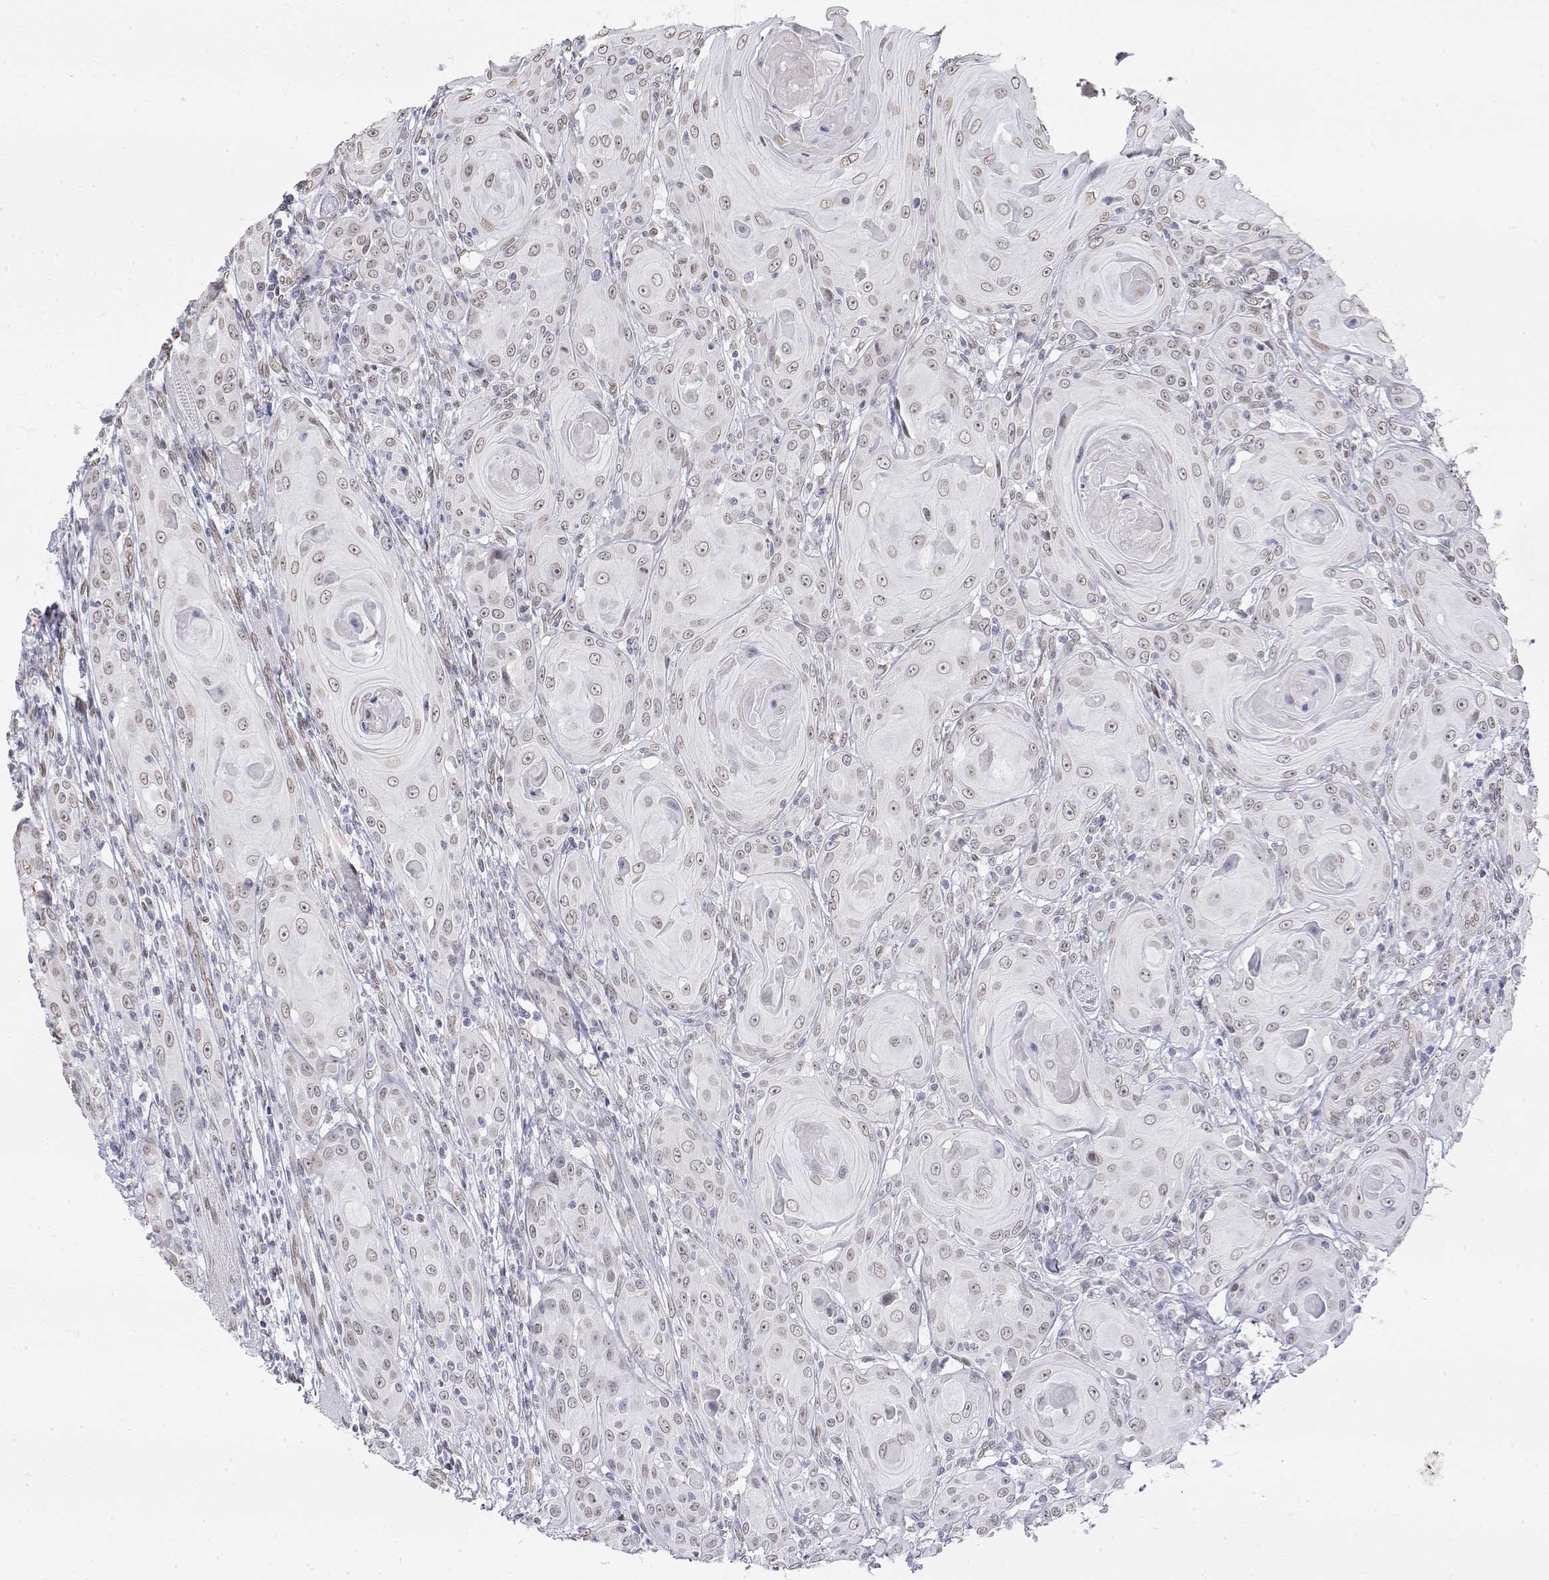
{"staining": {"intensity": "weak", "quantity": "25%-75%", "location": "cytoplasmic/membranous,nuclear"}, "tissue": "head and neck cancer", "cell_type": "Tumor cells", "image_type": "cancer", "snomed": [{"axis": "morphology", "description": "Squamous cell carcinoma, NOS"}, {"axis": "topography", "description": "Head-Neck"}], "caption": "This photomicrograph shows immunohistochemistry staining of head and neck squamous cell carcinoma, with low weak cytoplasmic/membranous and nuclear staining in approximately 25%-75% of tumor cells.", "gene": "ZNF532", "patient": {"sex": "female", "age": 80}}